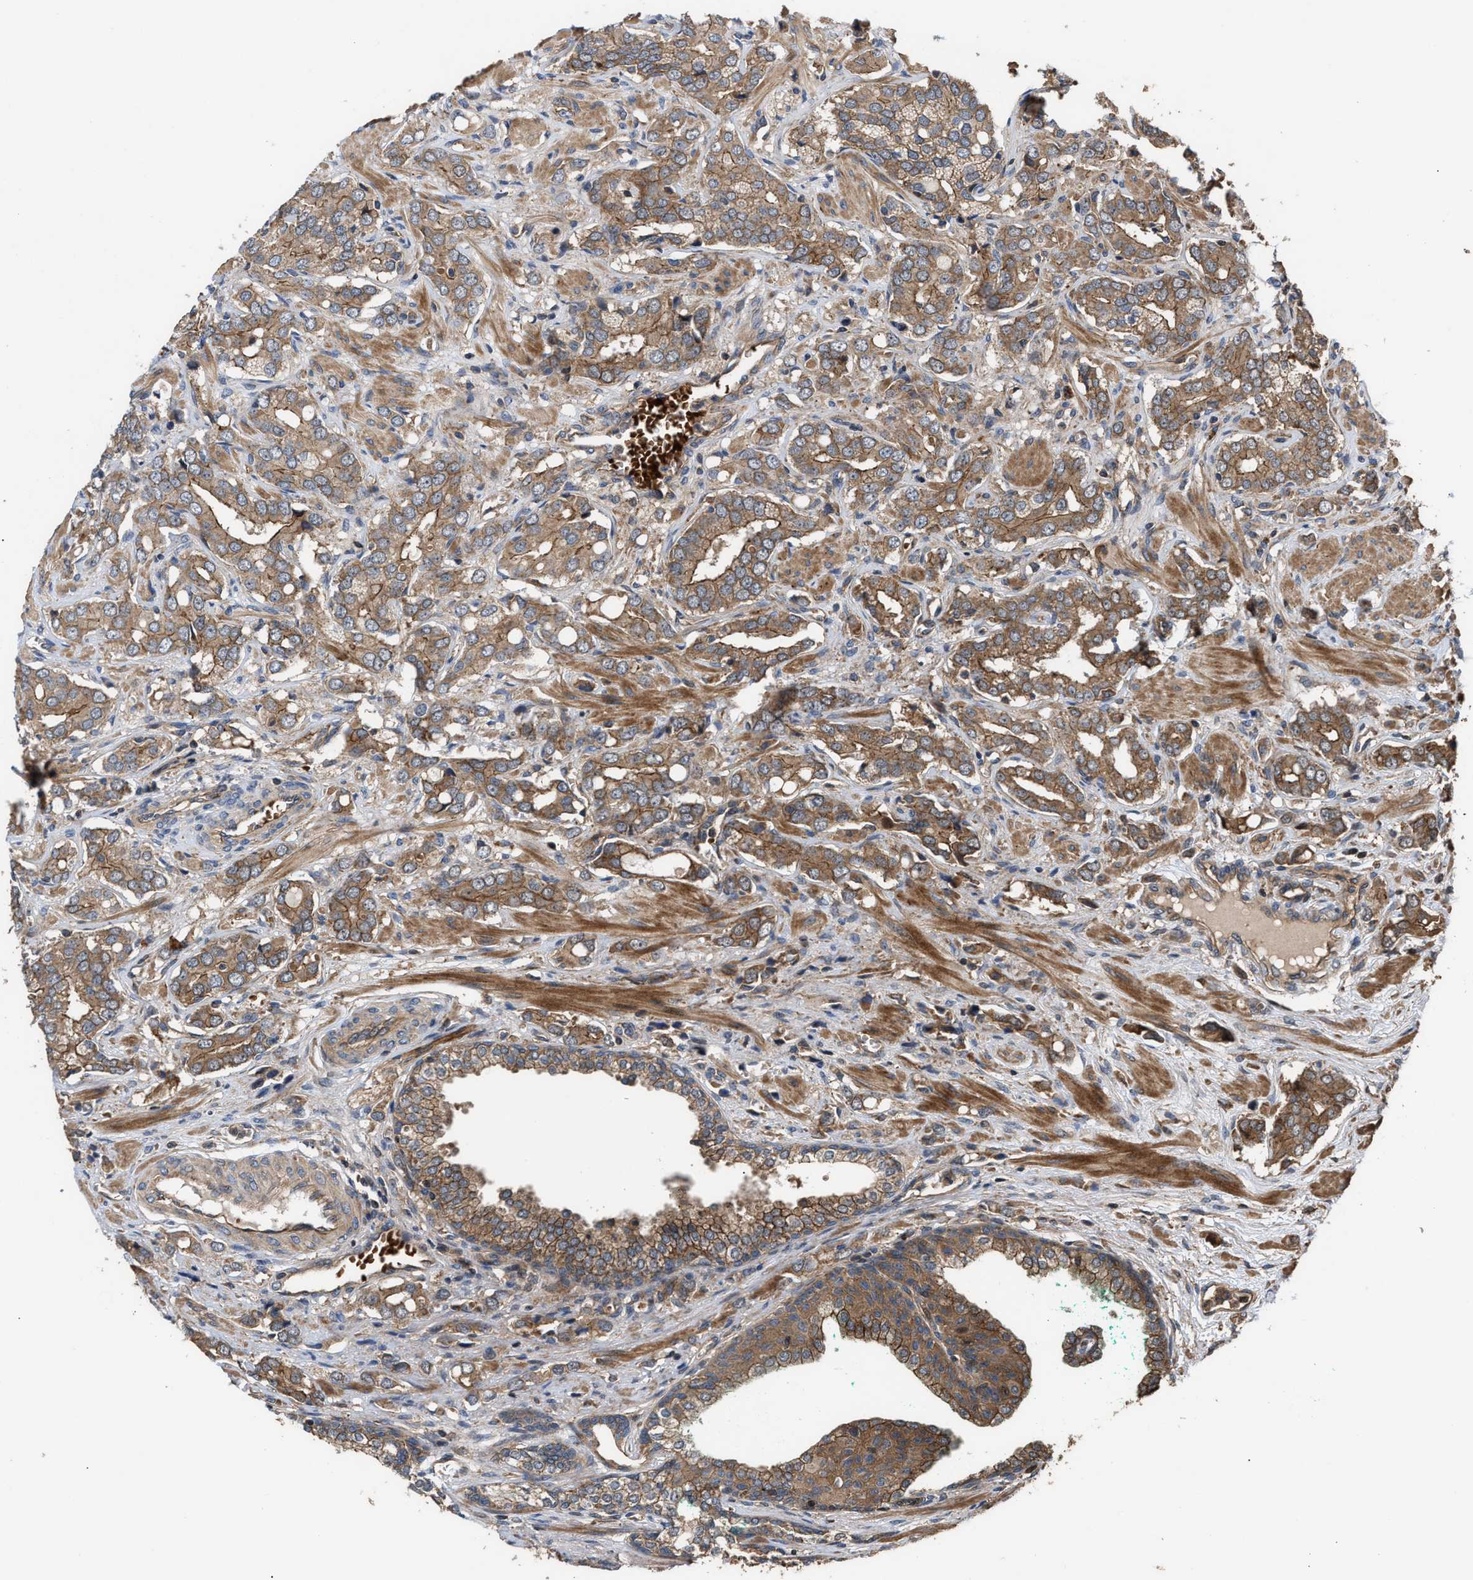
{"staining": {"intensity": "moderate", "quantity": ">75%", "location": "cytoplasmic/membranous"}, "tissue": "prostate cancer", "cell_type": "Tumor cells", "image_type": "cancer", "snomed": [{"axis": "morphology", "description": "Adenocarcinoma, High grade"}, {"axis": "topography", "description": "Prostate"}], "caption": "A brown stain shows moderate cytoplasmic/membranous positivity of a protein in human prostate high-grade adenocarcinoma tumor cells.", "gene": "STAU1", "patient": {"sex": "male", "age": 52}}